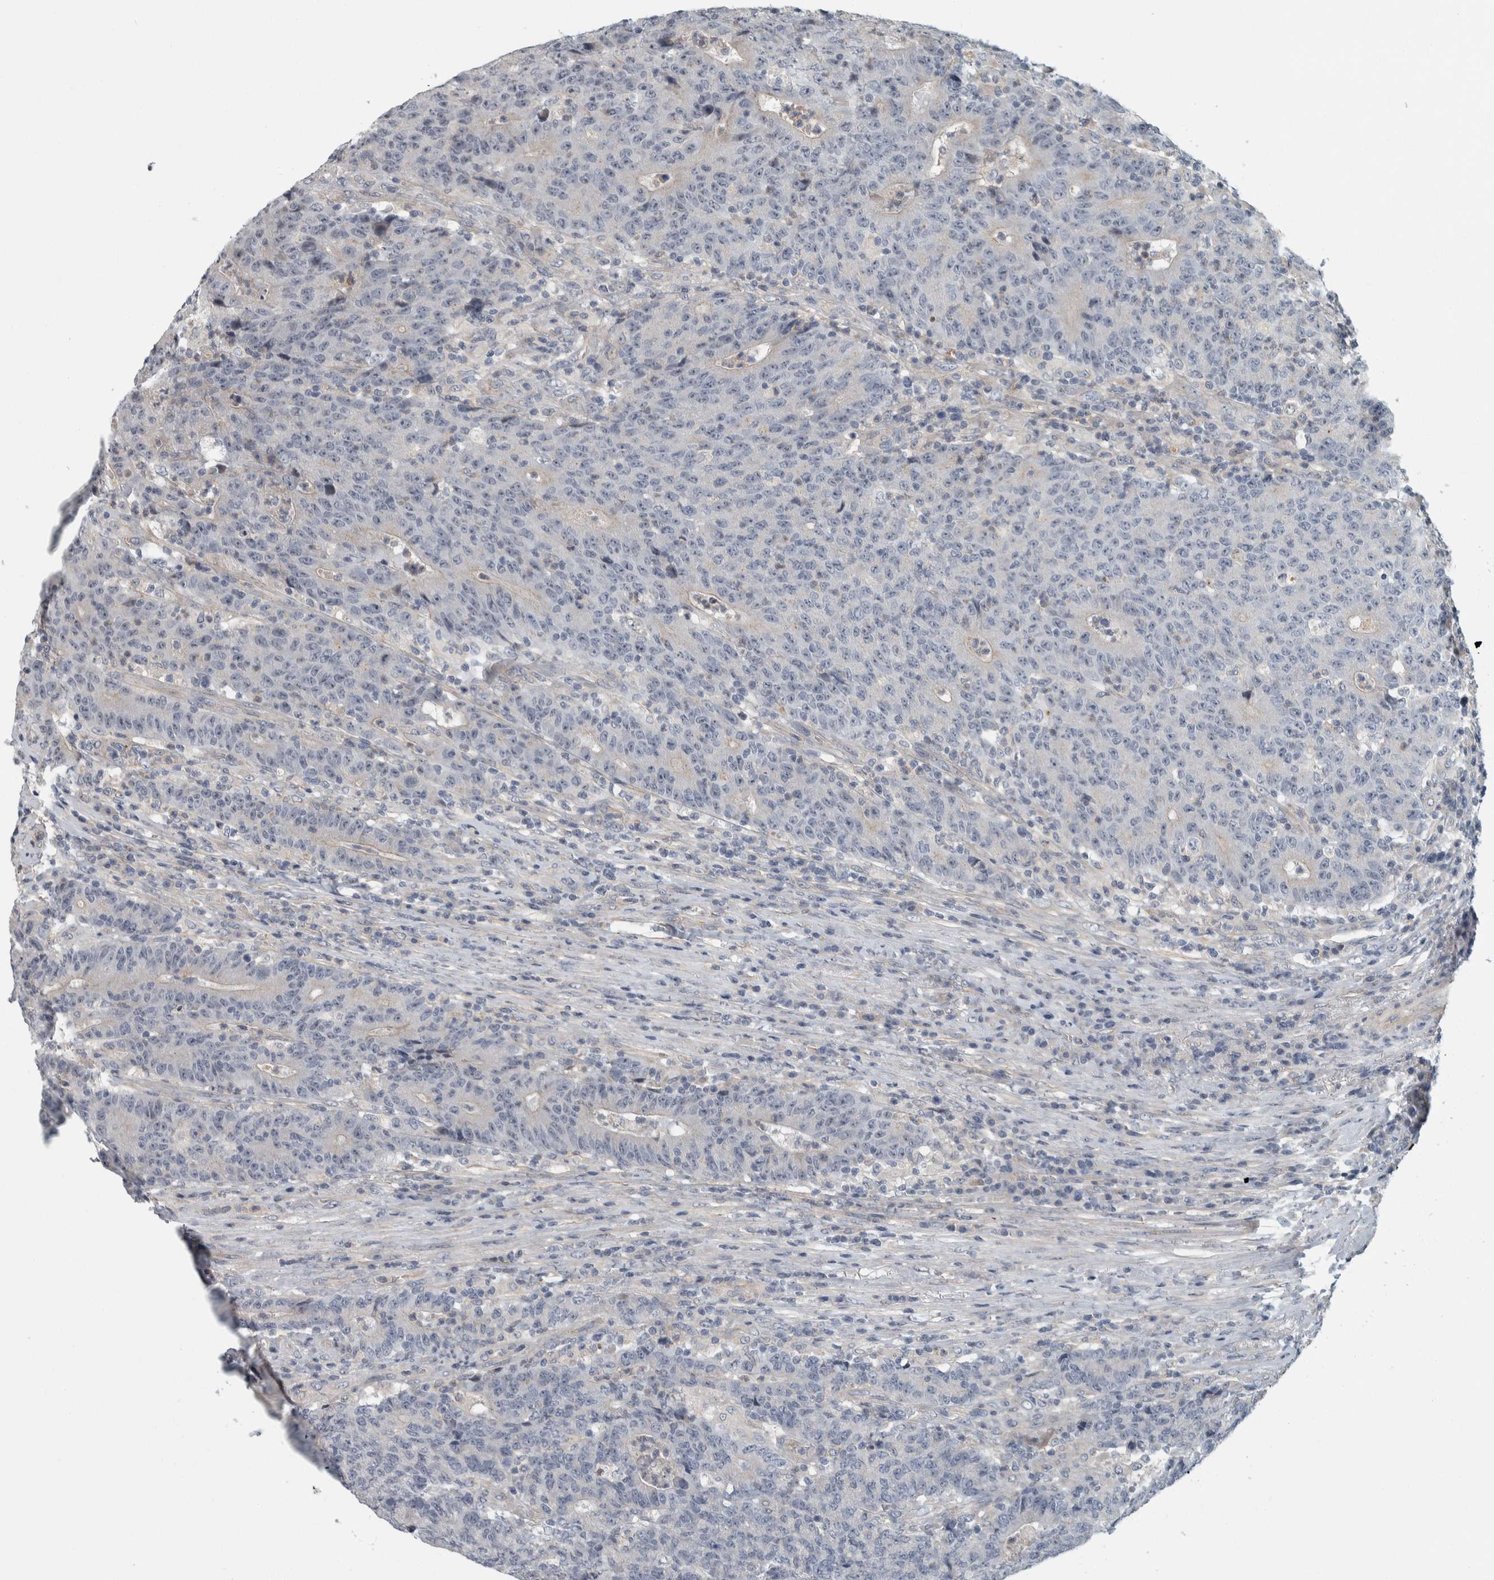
{"staining": {"intensity": "negative", "quantity": "none", "location": "none"}, "tissue": "colorectal cancer", "cell_type": "Tumor cells", "image_type": "cancer", "snomed": [{"axis": "morphology", "description": "Normal tissue, NOS"}, {"axis": "morphology", "description": "Adenocarcinoma, NOS"}, {"axis": "topography", "description": "Colon"}], "caption": "This is a micrograph of IHC staining of adenocarcinoma (colorectal), which shows no positivity in tumor cells. Brightfield microscopy of IHC stained with DAB (brown) and hematoxylin (blue), captured at high magnification.", "gene": "KCNJ3", "patient": {"sex": "female", "age": 75}}